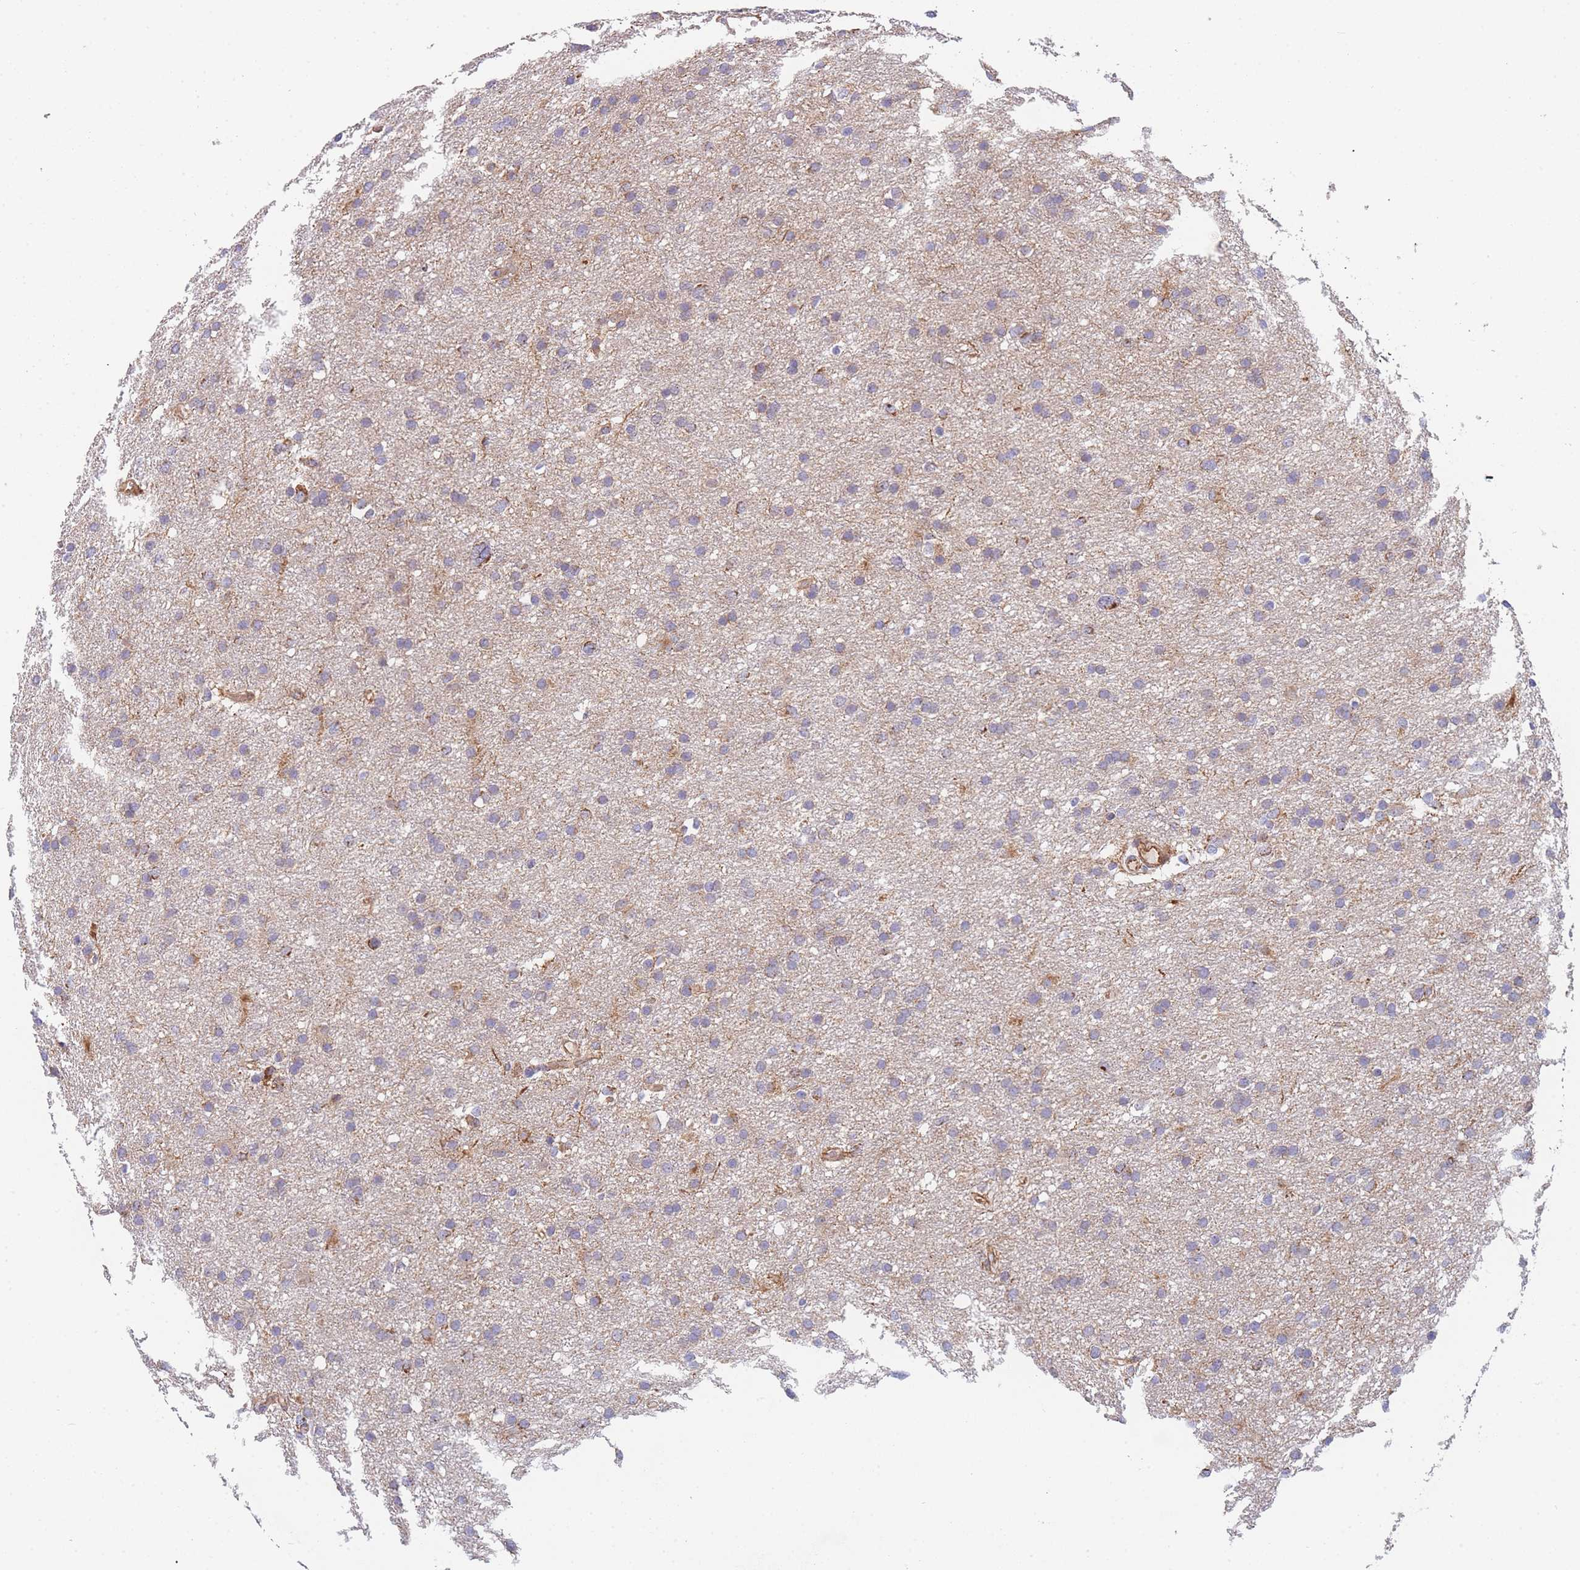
{"staining": {"intensity": "weak", "quantity": "<25%", "location": "cytoplasmic/membranous"}, "tissue": "glioma", "cell_type": "Tumor cells", "image_type": "cancer", "snomed": [{"axis": "morphology", "description": "Glioma, malignant, High grade"}, {"axis": "topography", "description": "Cerebral cortex"}], "caption": "Immunohistochemistry (IHC) micrograph of neoplastic tissue: malignant glioma (high-grade) stained with DAB (3,3'-diaminobenzidine) displays no significant protein staining in tumor cells.", "gene": "MTRES1", "patient": {"sex": "female", "age": 36}}